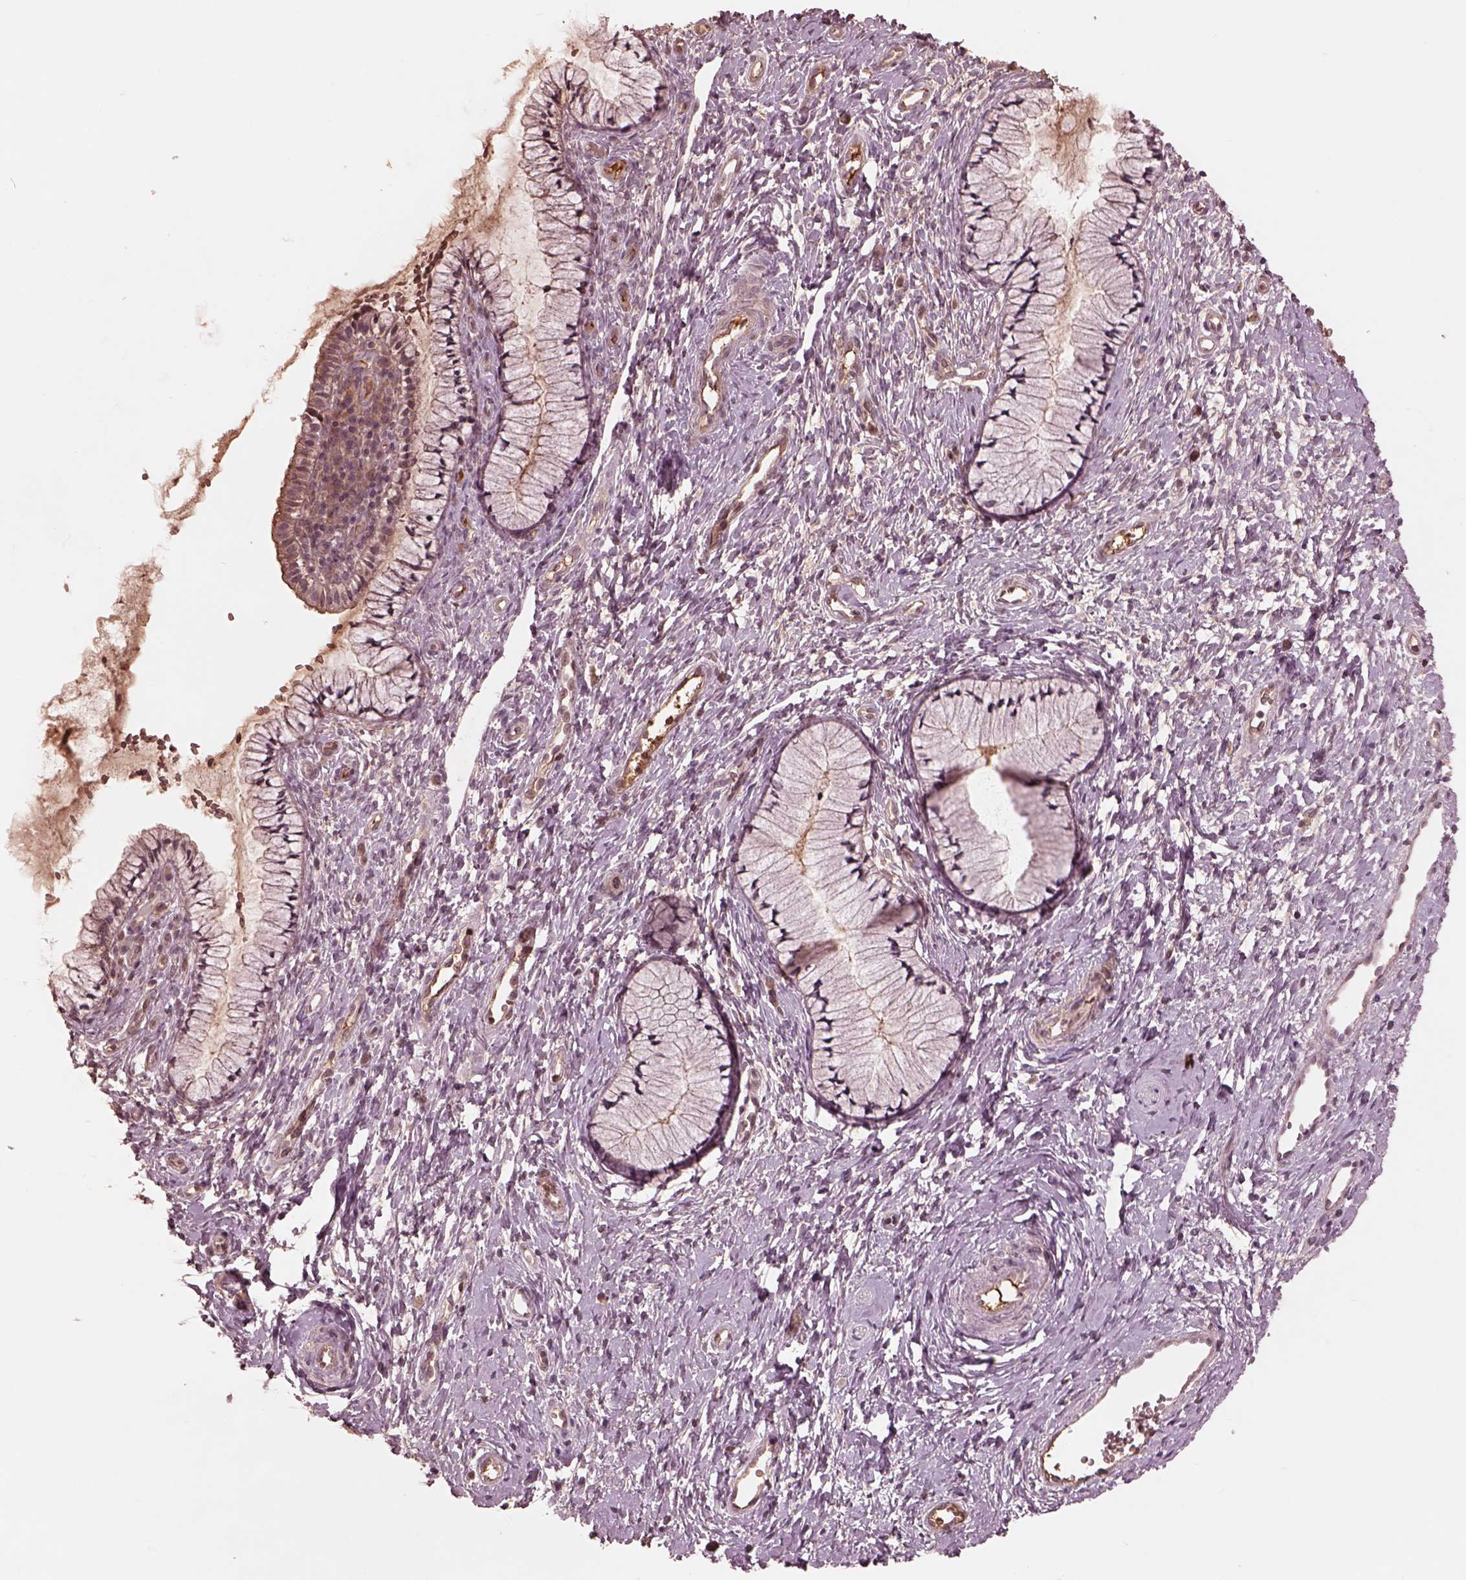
{"staining": {"intensity": "negative", "quantity": "none", "location": "none"}, "tissue": "cervix", "cell_type": "Glandular cells", "image_type": "normal", "snomed": [{"axis": "morphology", "description": "Normal tissue, NOS"}, {"axis": "topography", "description": "Cervix"}], "caption": "Immunohistochemistry (IHC) micrograph of benign cervix: human cervix stained with DAB (3,3'-diaminobenzidine) reveals no significant protein expression in glandular cells. Brightfield microscopy of immunohistochemistry (IHC) stained with DAB (3,3'-diaminobenzidine) (brown) and hematoxylin (blue), captured at high magnification.", "gene": "TF", "patient": {"sex": "female", "age": 36}}